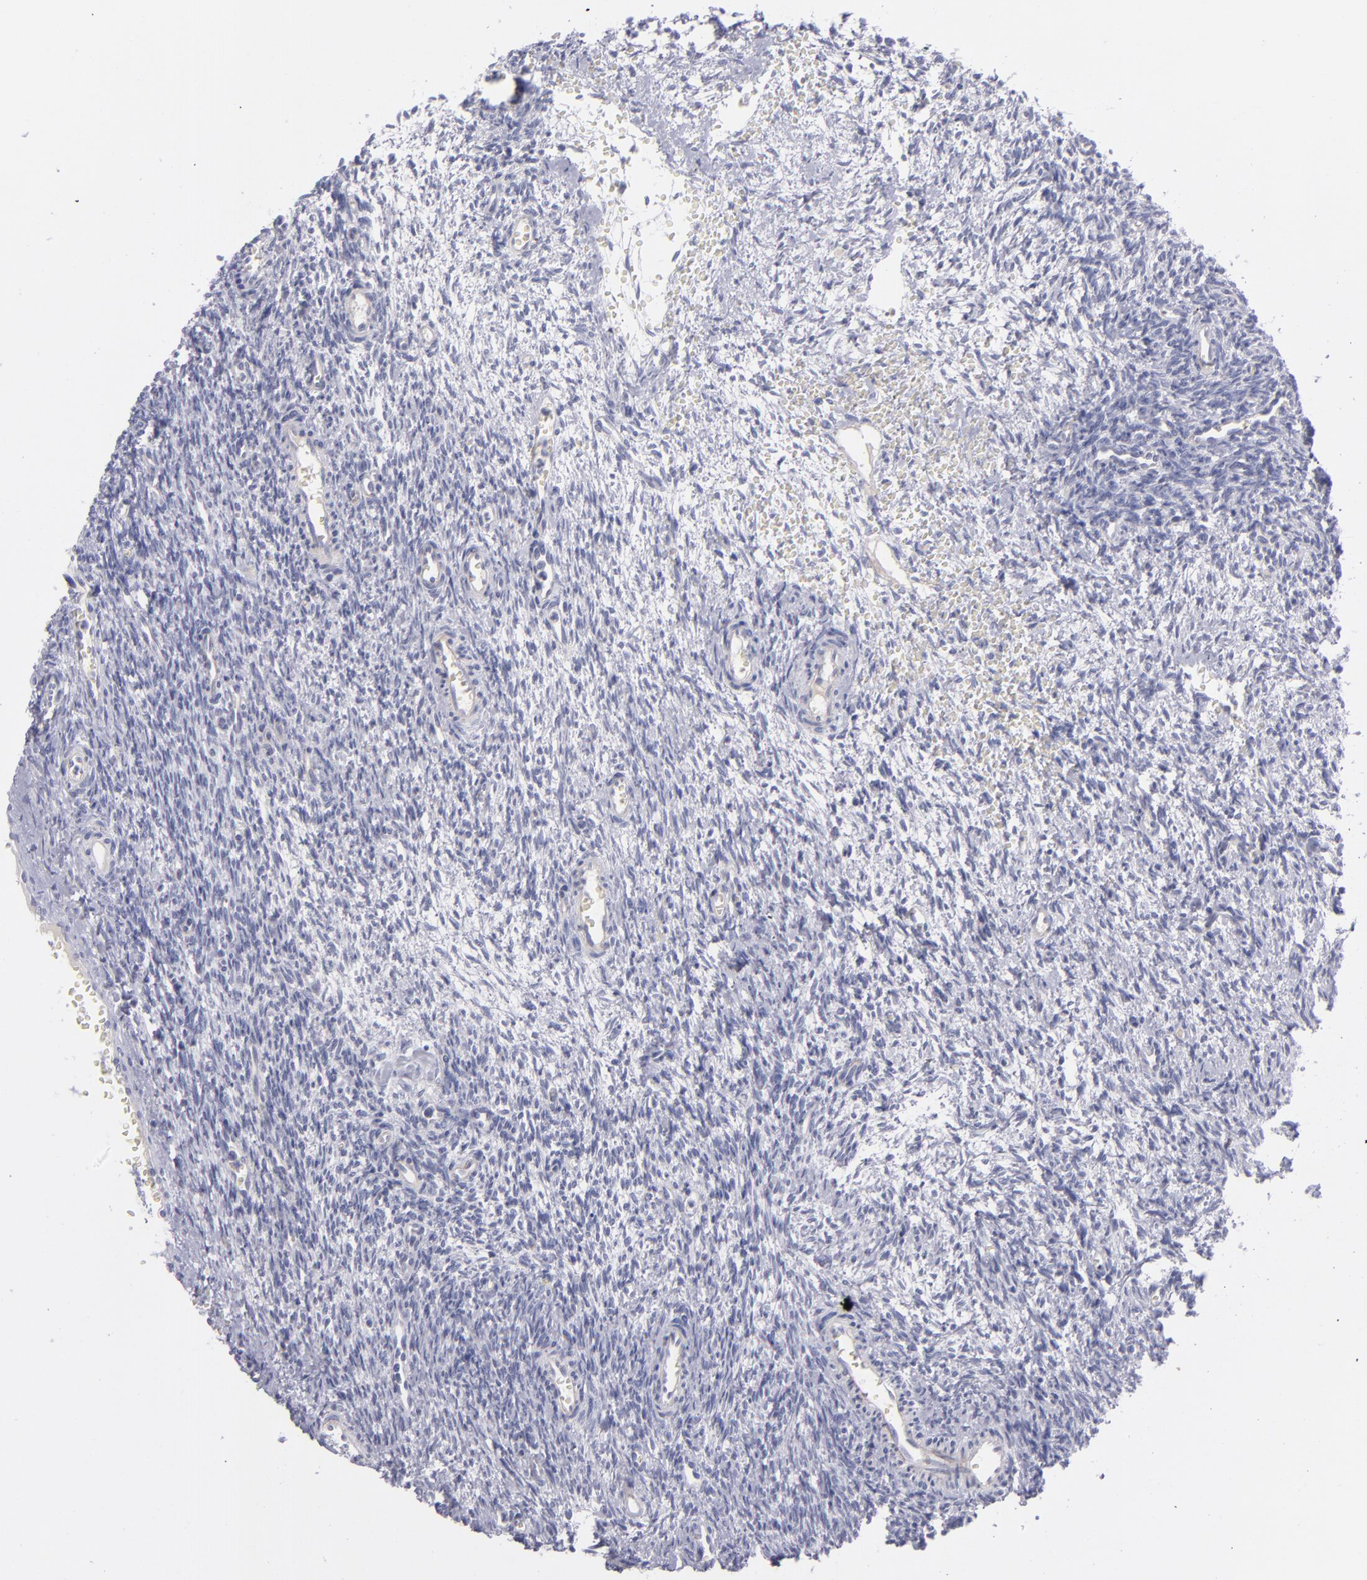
{"staining": {"intensity": "negative", "quantity": "none", "location": "none"}, "tissue": "ovary", "cell_type": "Ovarian stroma cells", "image_type": "normal", "snomed": [{"axis": "morphology", "description": "Normal tissue, NOS"}, {"axis": "topography", "description": "Ovary"}], "caption": "Ovary was stained to show a protein in brown. There is no significant expression in ovarian stroma cells. The staining was performed using DAB (3,3'-diaminobenzidine) to visualize the protein expression in brown, while the nuclei were stained in blue with hematoxylin (Magnification: 20x).", "gene": "ITGB4", "patient": {"sex": "female", "age": 39}}